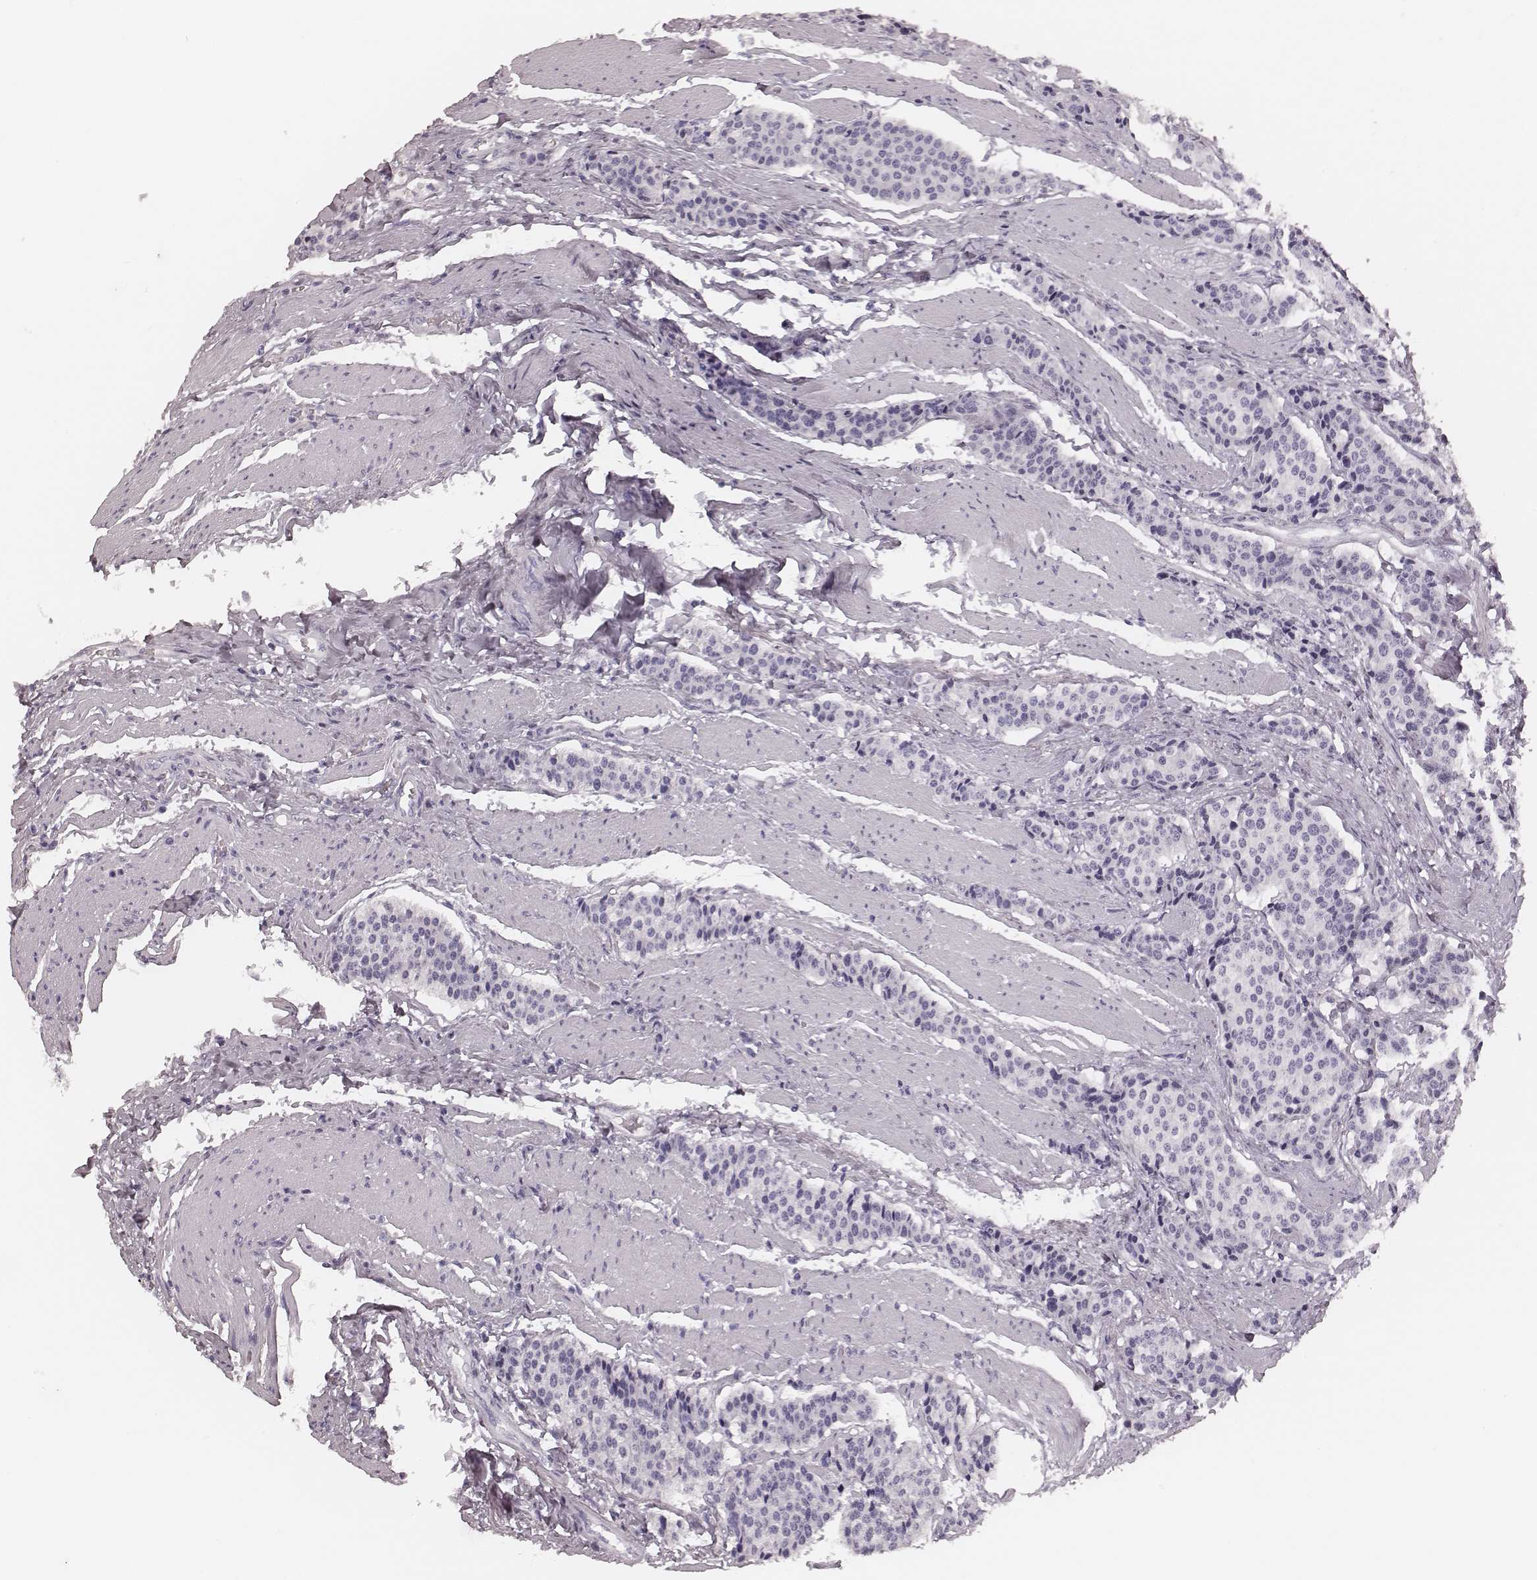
{"staining": {"intensity": "negative", "quantity": "none", "location": "none"}, "tissue": "carcinoid", "cell_type": "Tumor cells", "image_type": "cancer", "snomed": [{"axis": "morphology", "description": "Carcinoid, malignant, NOS"}, {"axis": "topography", "description": "Small intestine"}], "caption": "Immunohistochemistry micrograph of neoplastic tissue: carcinoid (malignant) stained with DAB (3,3'-diaminobenzidine) demonstrates no significant protein expression in tumor cells.", "gene": "MSX1", "patient": {"sex": "male", "age": 73}}